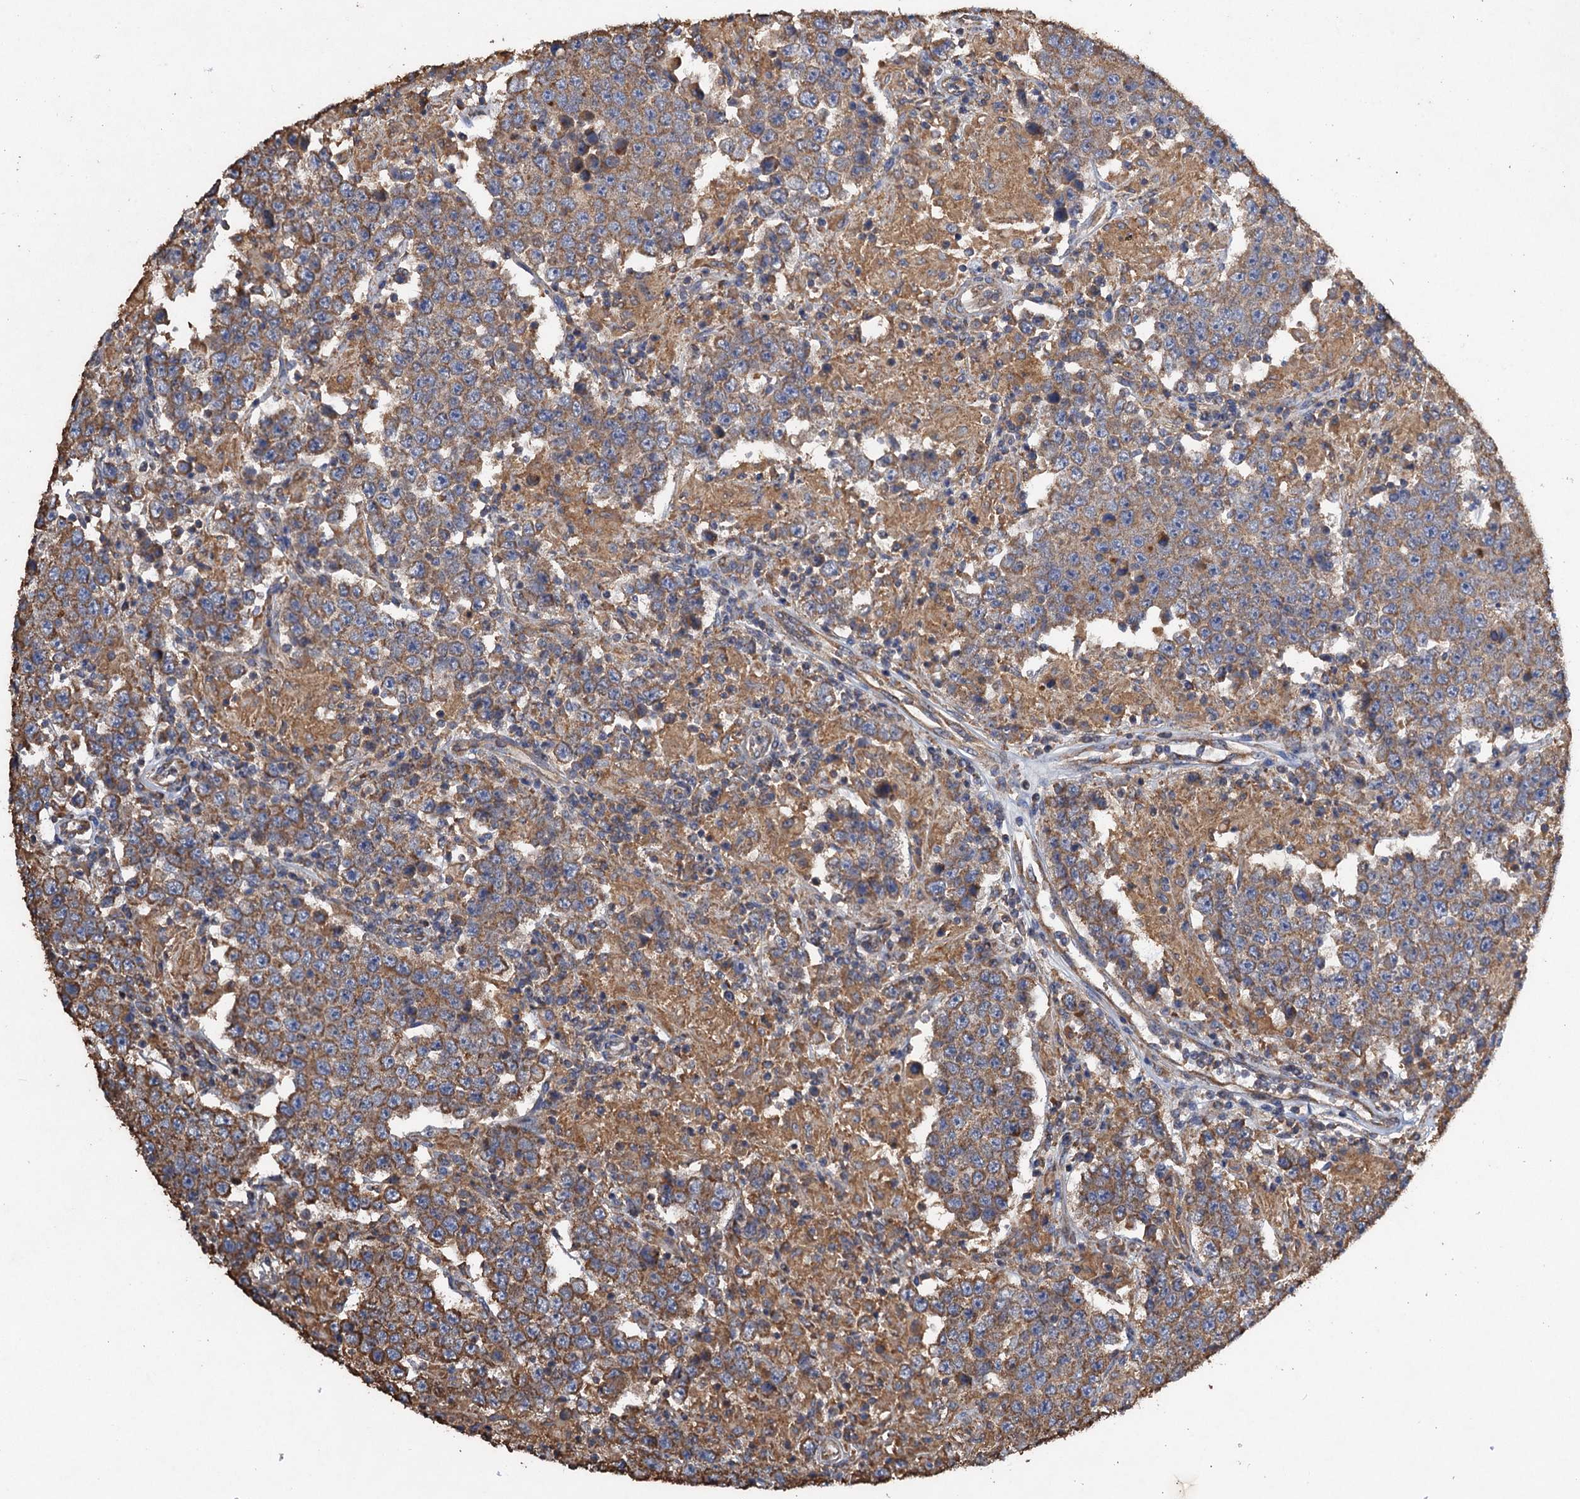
{"staining": {"intensity": "moderate", "quantity": ">75%", "location": "cytoplasmic/membranous"}, "tissue": "testis cancer", "cell_type": "Tumor cells", "image_type": "cancer", "snomed": [{"axis": "morphology", "description": "Normal tissue, NOS"}, {"axis": "morphology", "description": "Urothelial carcinoma, High grade"}, {"axis": "morphology", "description": "Seminoma, NOS"}, {"axis": "morphology", "description": "Carcinoma, Embryonal, NOS"}, {"axis": "topography", "description": "Urinary bladder"}, {"axis": "topography", "description": "Testis"}], "caption": "Tumor cells display medium levels of moderate cytoplasmic/membranous staining in about >75% of cells in testis embryonal carcinoma.", "gene": "SCUBE3", "patient": {"sex": "male", "age": 41}}